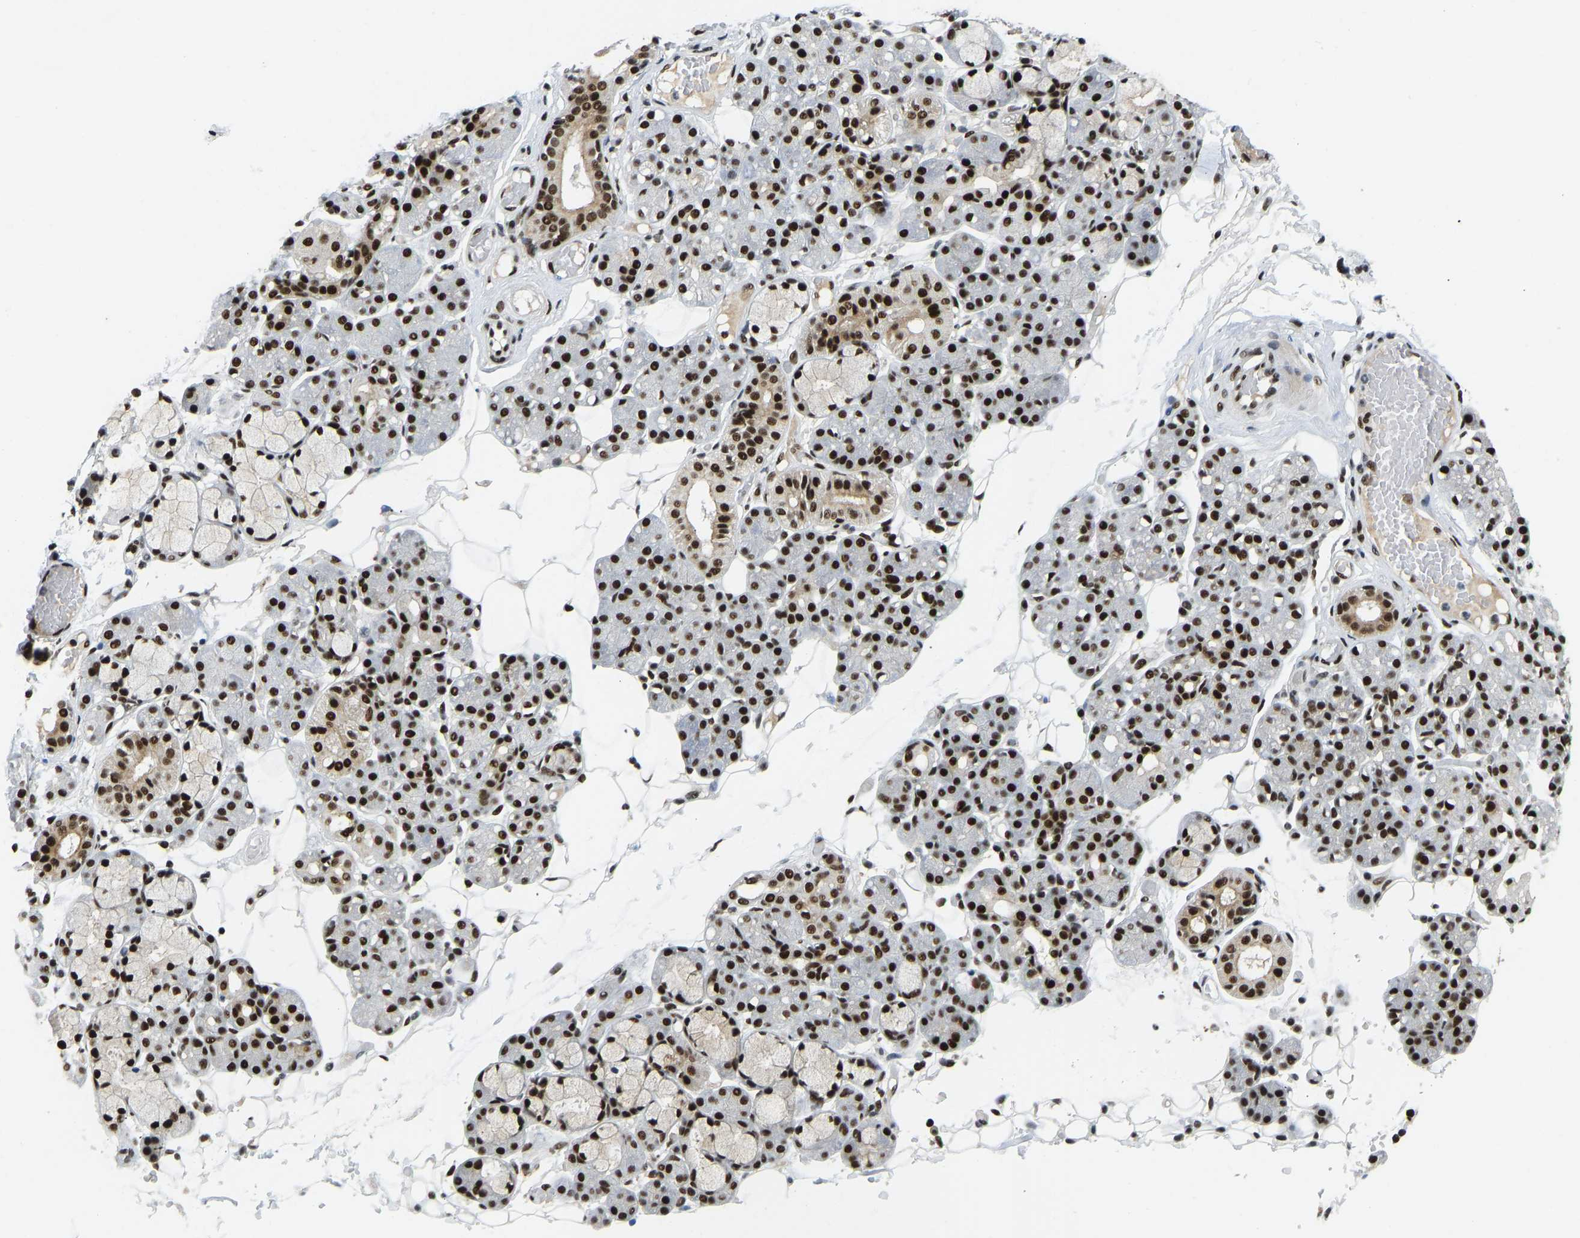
{"staining": {"intensity": "strong", "quantity": ">75%", "location": "nuclear"}, "tissue": "salivary gland", "cell_type": "Glandular cells", "image_type": "normal", "snomed": [{"axis": "morphology", "description": "Normal tissue, NOS"}, {"axis": "topography", "description": "Salivary gland"}], "caption": "Immunohistochemical staining of normal salivary gland displays >75% levels of strong nuclear protein positivity in about >75% of glandular cells.", "gene": "FOXK1", "patient": {"sex": "male", "age": 63}}